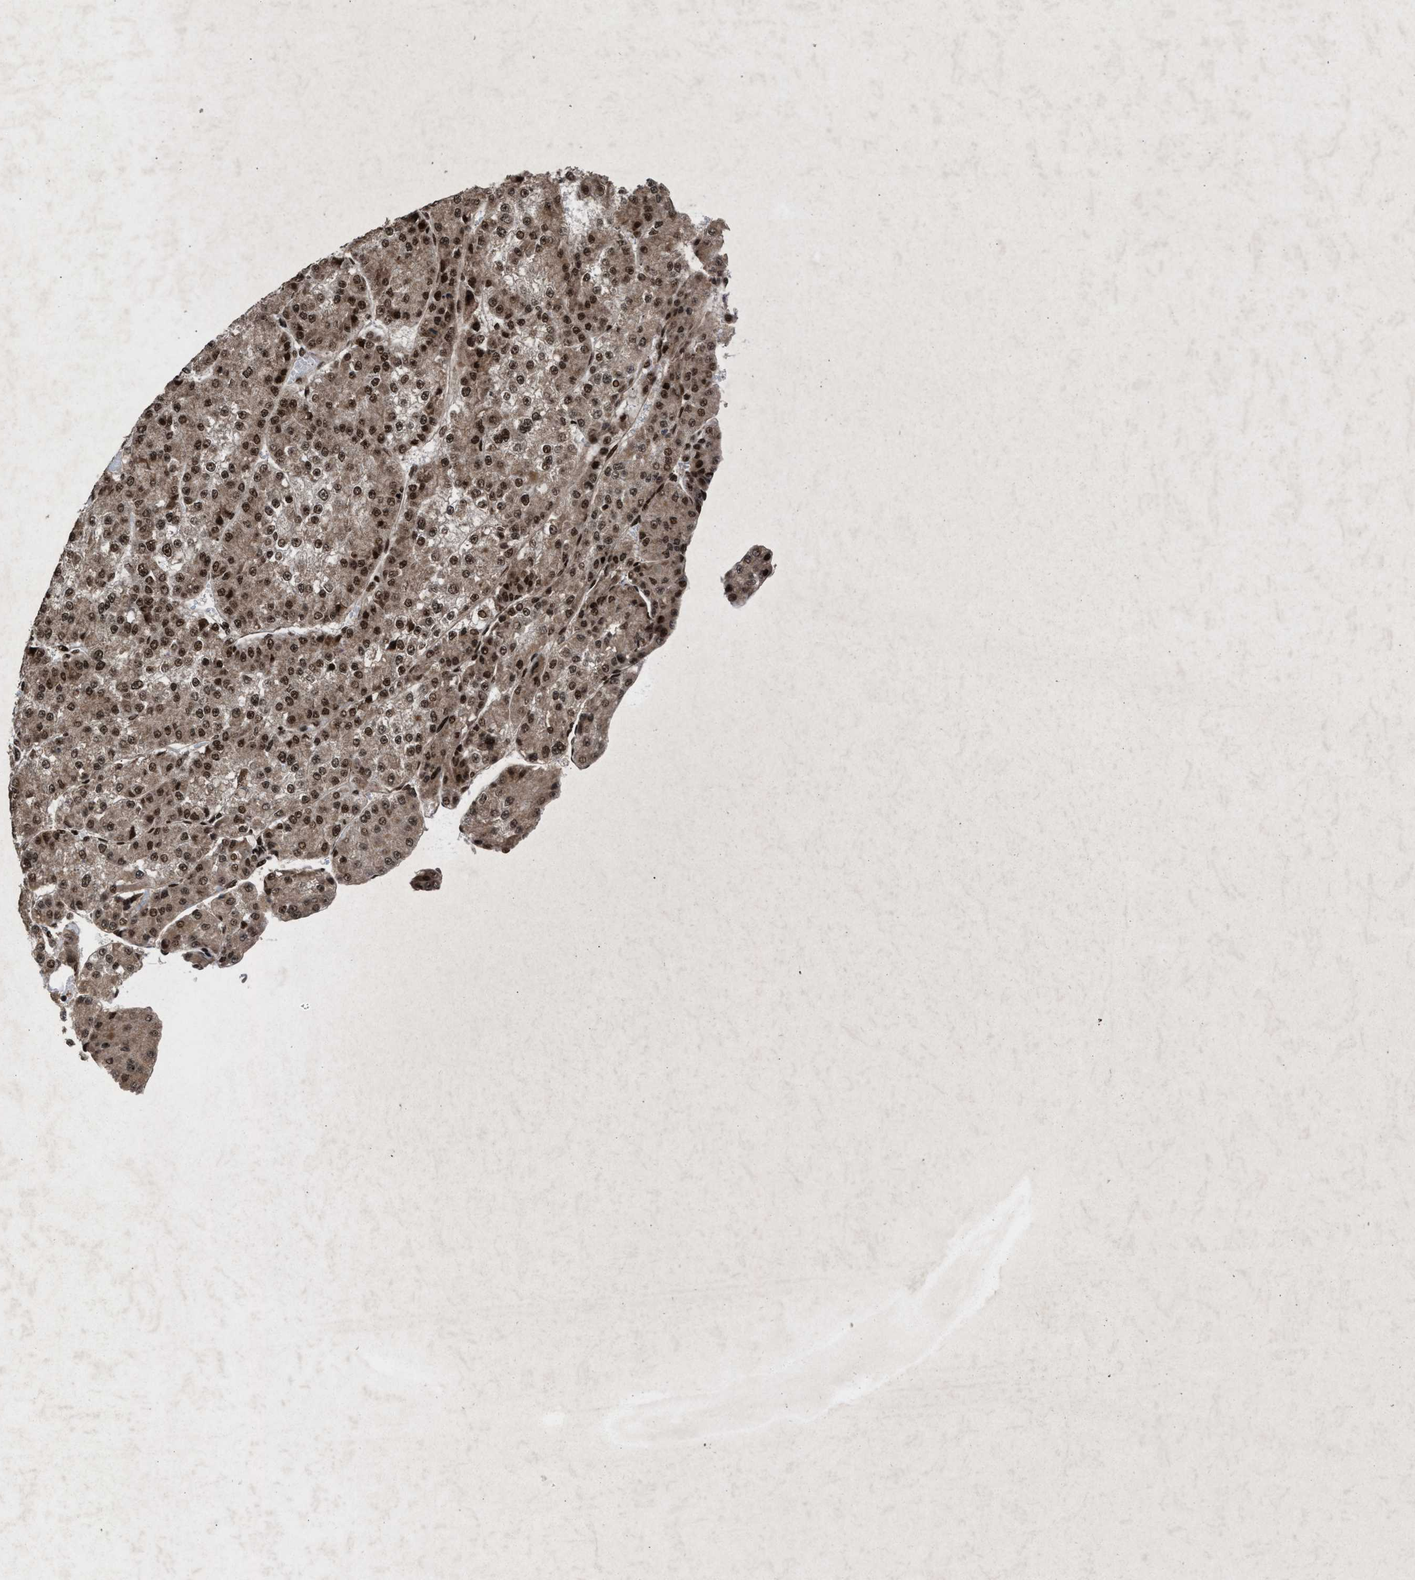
{"staining": {"intensity": "strong", "quantity": ">75%", "location": "cytoplasmic/membranous,nuclear"}, "tissue": "liver cancer", "cell_type": "Tumor cells", "image_type": "cancer", "snomed": [{"axis": "morphology", "description": "Carcinoma, Hepatocellular, NOS"}, {"axis": "topography", "description": "Liver"}], "caption": "Immunohistochemistry histopathology image of human hepatocellular carcinoma (liver) stained for a protein (brown), which reveals high levels of strong cytoplasmic/membranous and nuclear expression in approximately >75% of tumor cells.", "gene": "WIZ", "patient": {"sex": "female", "age": 73}}